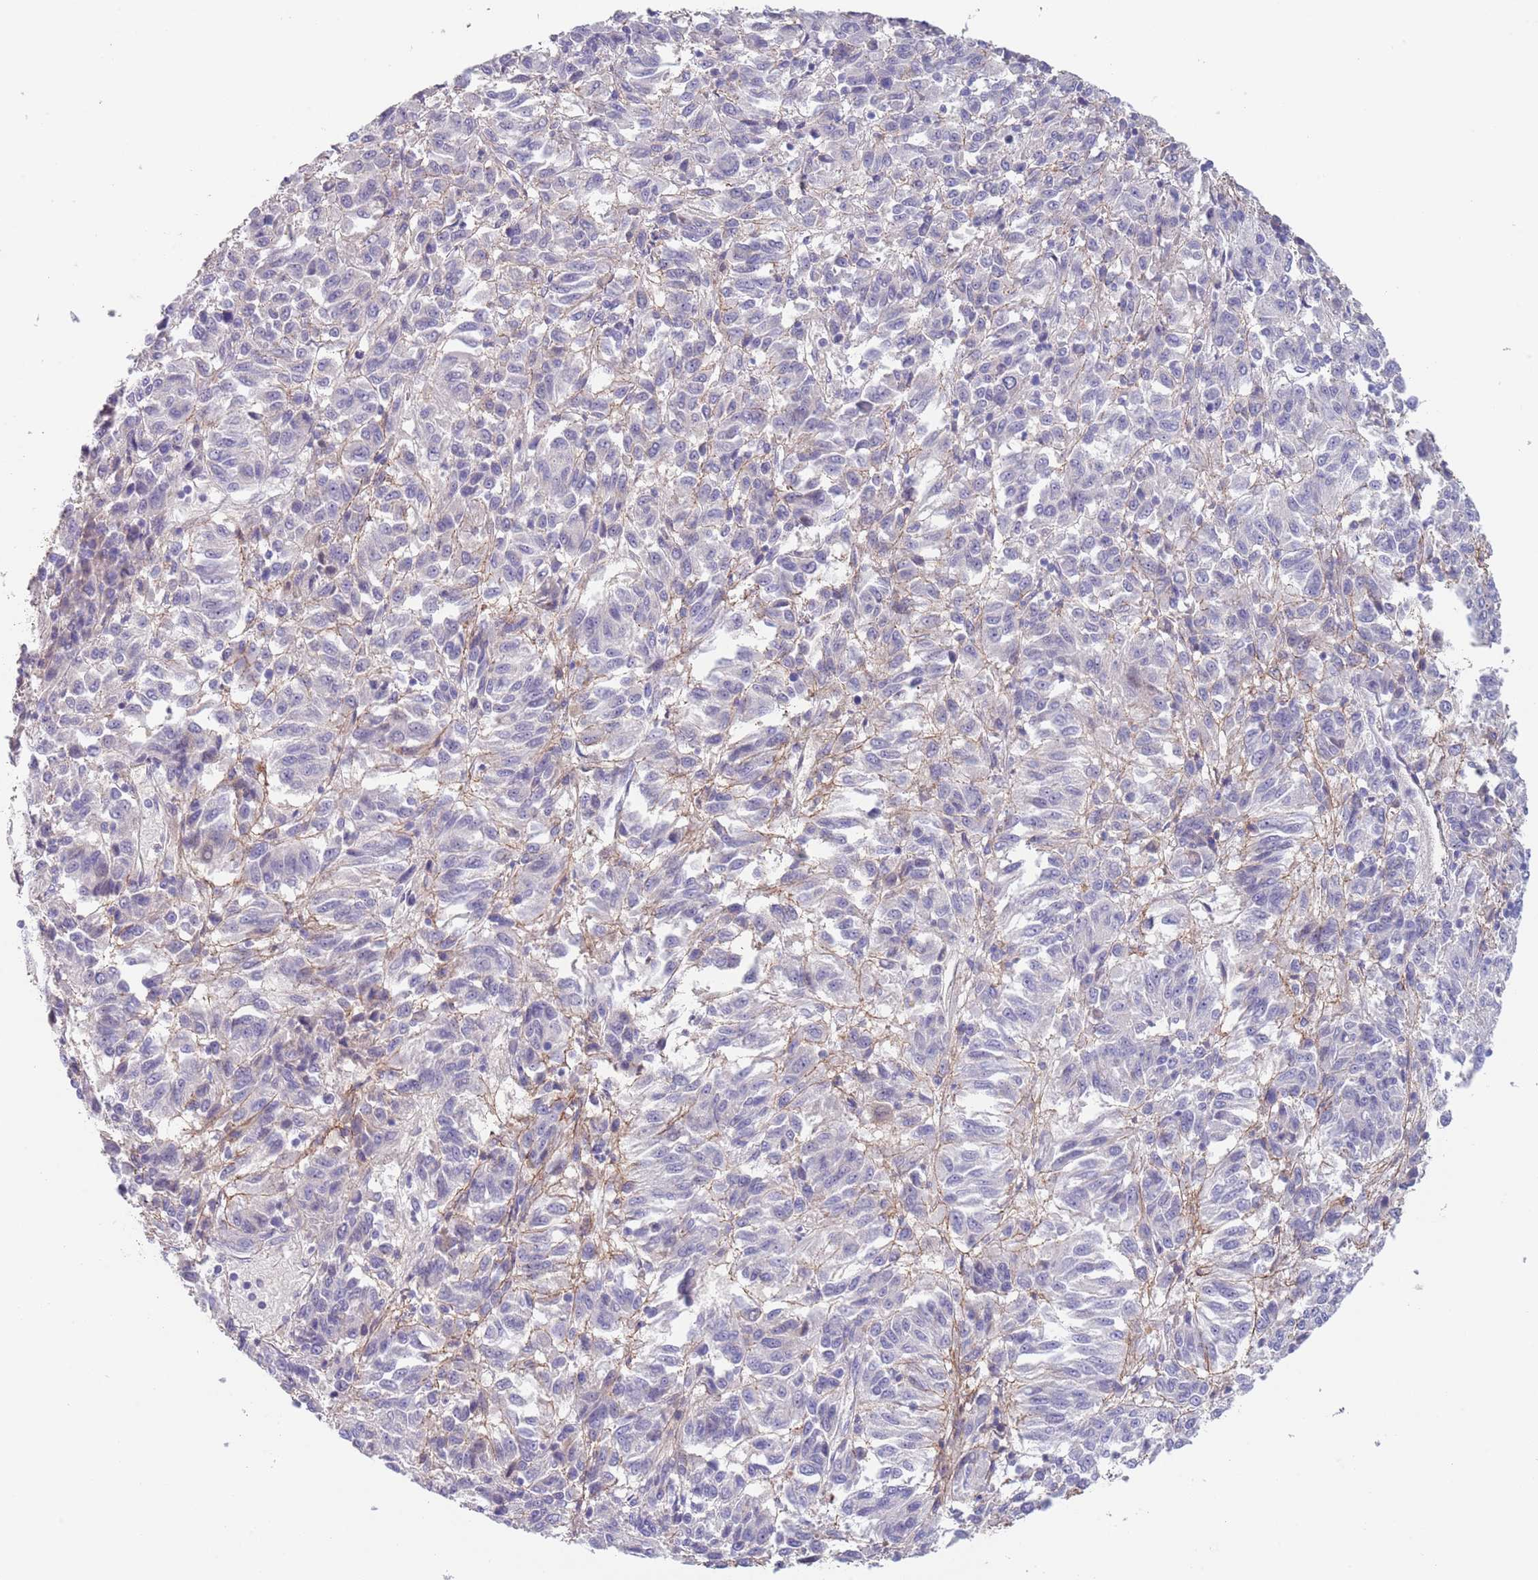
{"staining": {"intensity": "negative", "quantity": "none", "location": "none"}, "tissue": "melanoma", "cell_type": "Tumor cells", "image_type": "cancer", "snomed": [{"axis": "morphology", "description": "Malignant melanoma, Metastatic site"}, {"axis": "topography", "description": "Lung"}], "caption": "This image is of melanoma stained with IHC to label a protein in brown with the nuclei are counter-stained blue. There is no positivity in tumor cells. (DAB IHC visualized using brightfield microscopy, high magnification).", "gene": "RNF169", "patient": {"sex": "male", "age": 64}}